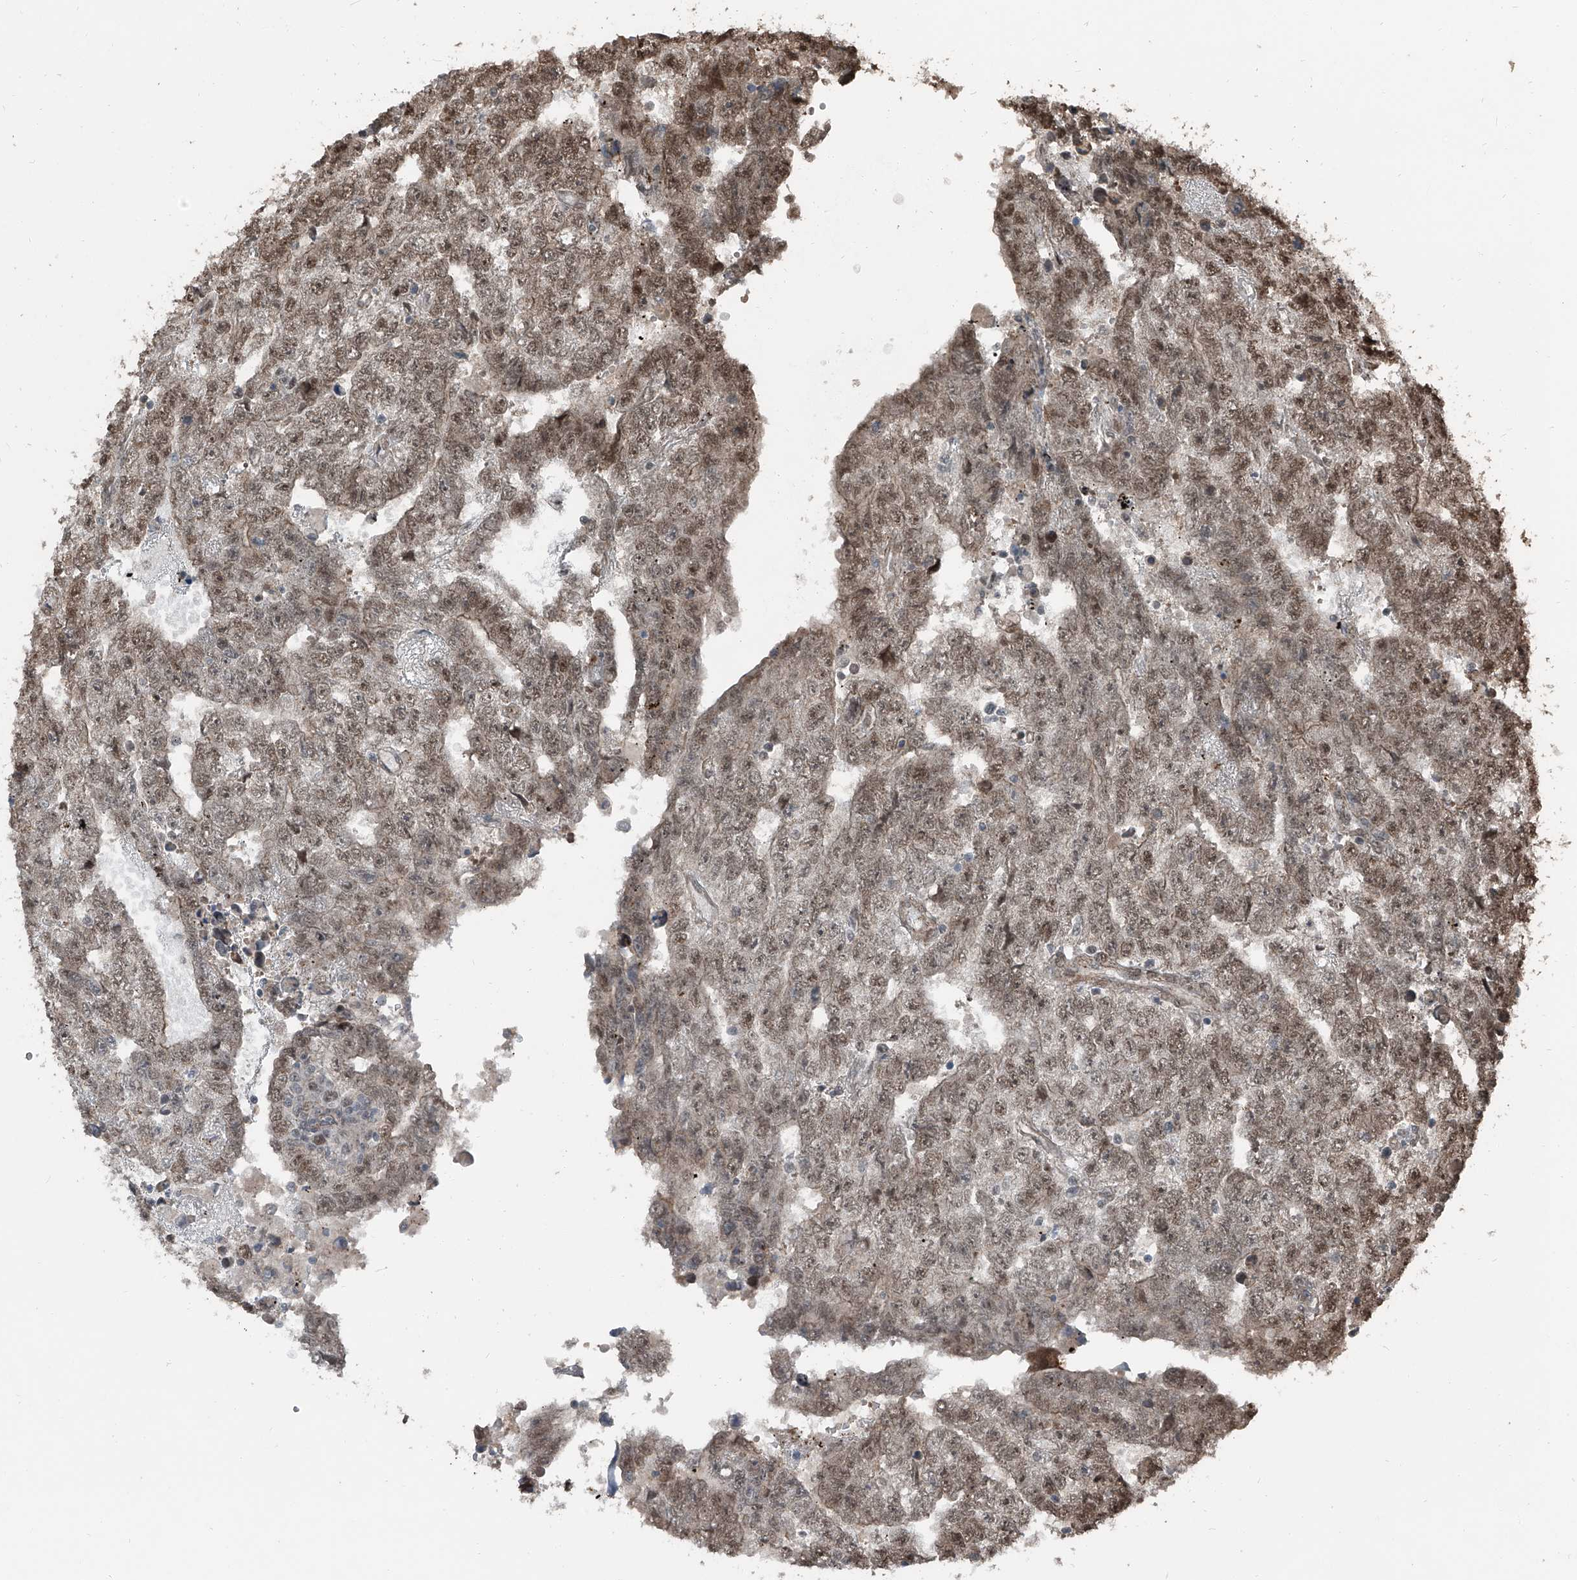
{"staining": {"intensity": "weak", "quantity": ">75%", "location": "nuclear"}, "tissue": "testis cancer", "cell_type": "Tumor cells", "image_type": "cancer", "snomed": [{"axis": "morphology", "description": "Carcinoma, Embryonal, NOS"}, {"axis": "topography", "description": "Testis"}], "caption": "About >75% of tumor cells in testis embryonal carcinoma demonstrate weak nuclear protein positivity as visualized by brown immunohistochemical staining.", "gene": "ZNF570", "patient": {"sex": "male", "age": 25}}